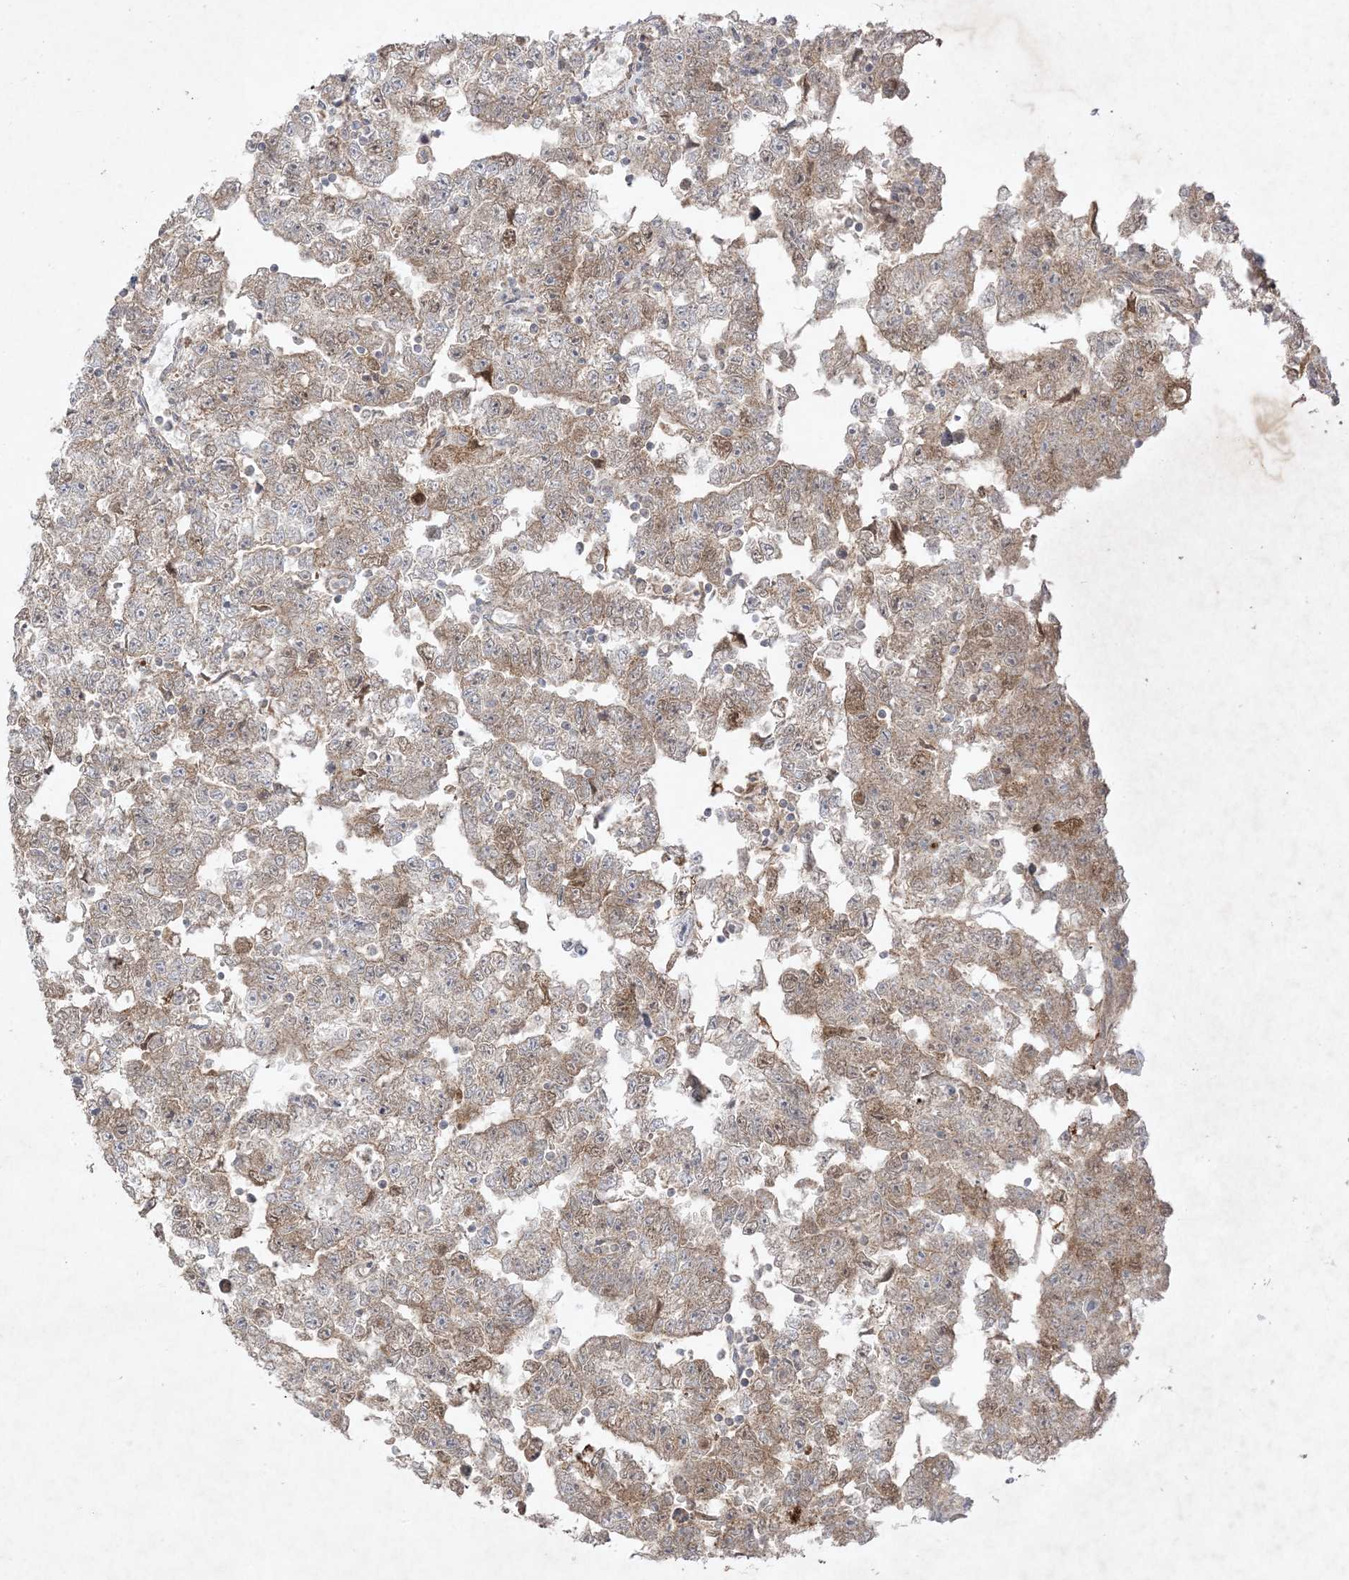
{"staining": {"intensity": "weak", "quantity": ">75%", "location": "cytoplasmic/membranous"}, "tissue": "testis cancer", "cell_type": "Tumor cells", "image_type": "cancer", "snomed": [{"axis": "morphology", "description": "Carcinoma, Embryonal, NOS"}, {"axis": "topography", "description": "Testis"}], "caption": "Immunohistochemical staining of testis cancer (embryonal carcinoma) reveals weak cytoplasmic/membranous protein staining in approximately >75% of tumor cells. (DAB (3,3'-diaminobenzidine) = brown stain, brightfield microscopy at high magnification).", "gene": "UBE2C", "patient": {"sex": "male", "age": 25}}